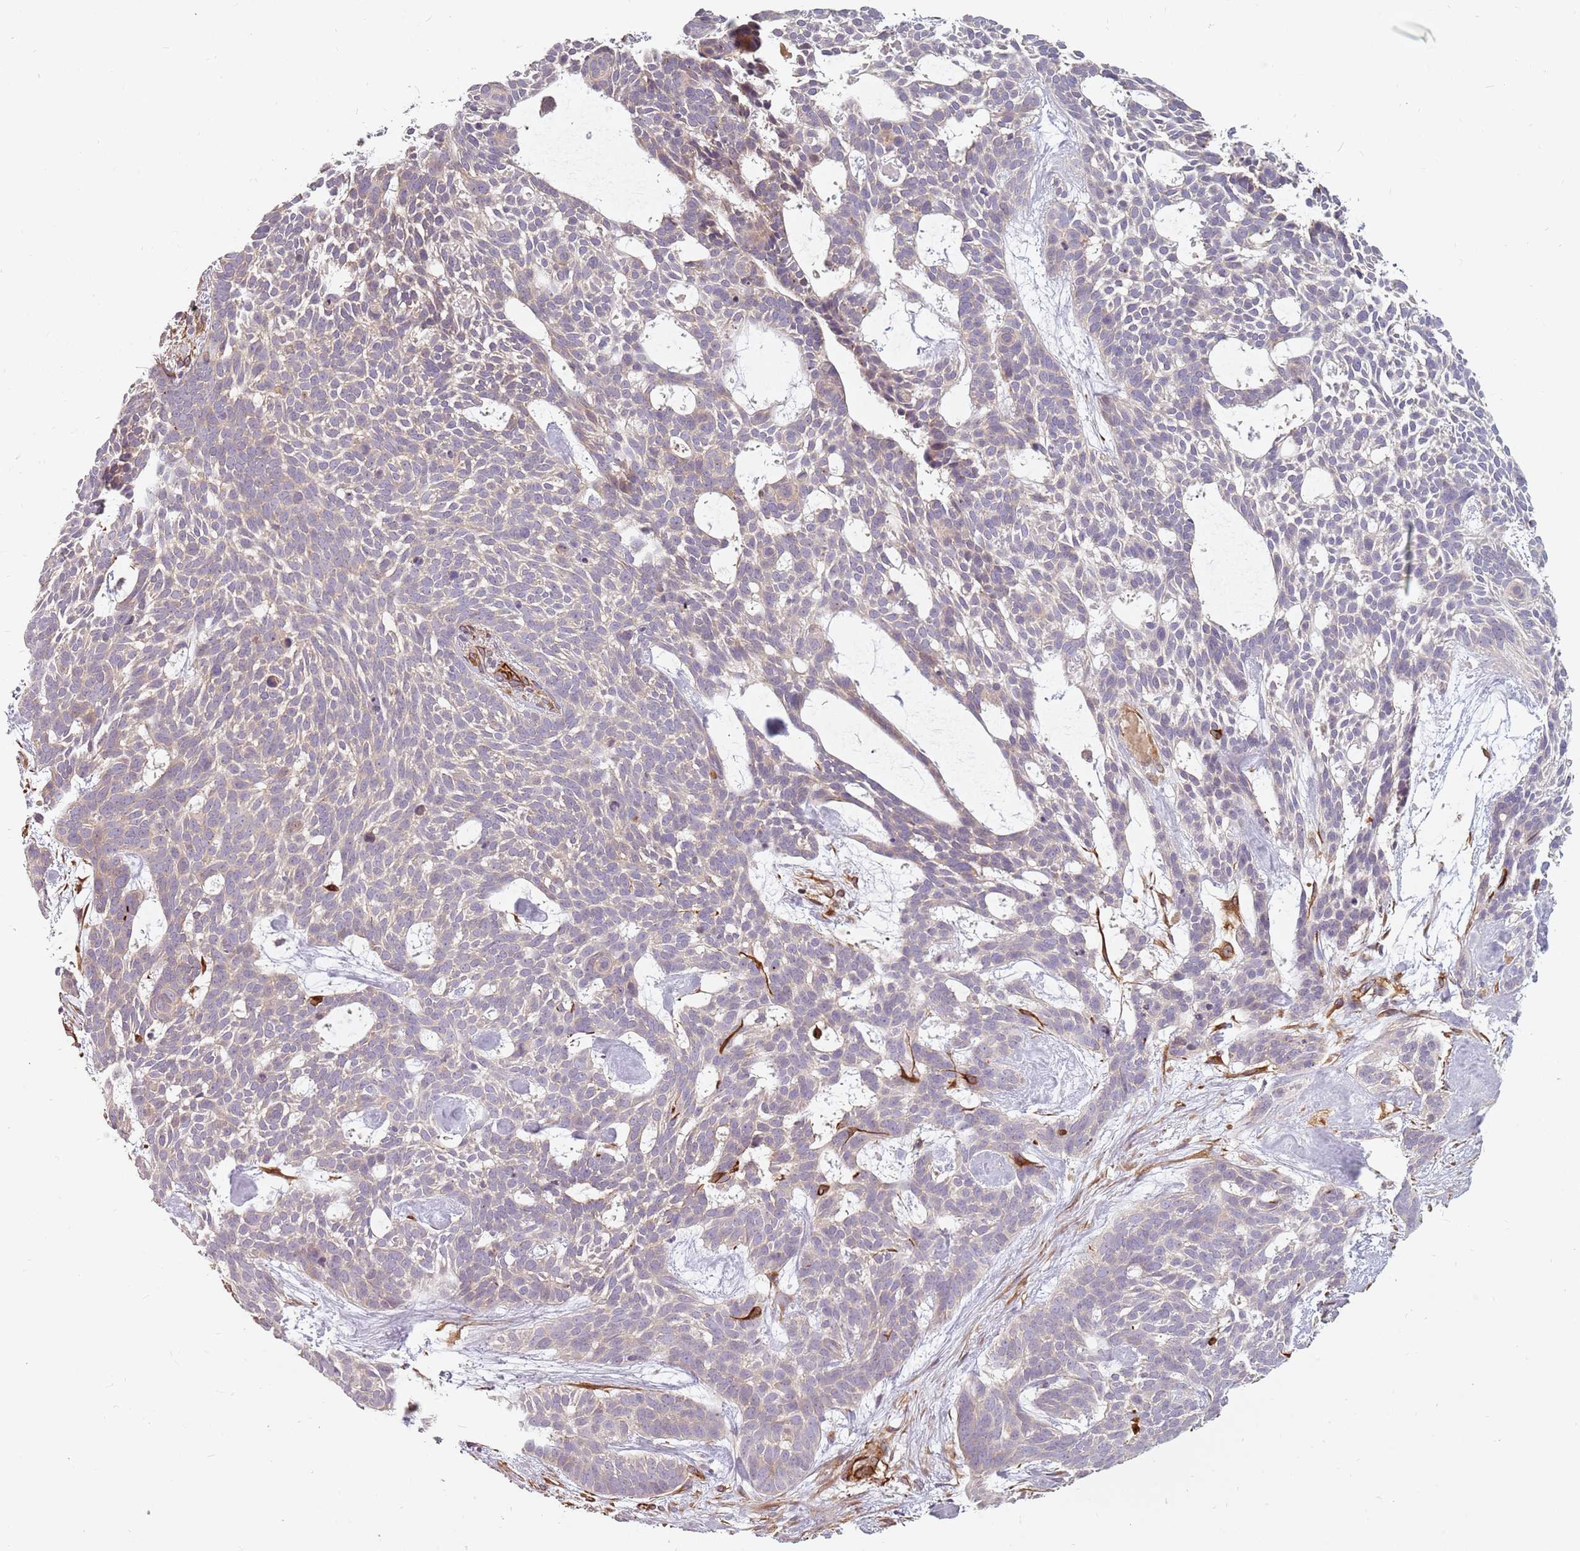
{"staining": {"intensity": "negative", "quantity": "none", "location": "none"}, "tissue": "skin cancer", "cell_type": "Tumor cells", "image_type": "cancer", "snomed": [{"axis": "morphology", "description": "Basal cell carcinoma"}, {"axis": "topography", "description": "Skin"}], "caption": "The micrograph demonstrates no staining of tumor cells in skin basal cell carcinoma.", "gene": "GAS2L3", "patient": {"sex": "male", "age": 61}}